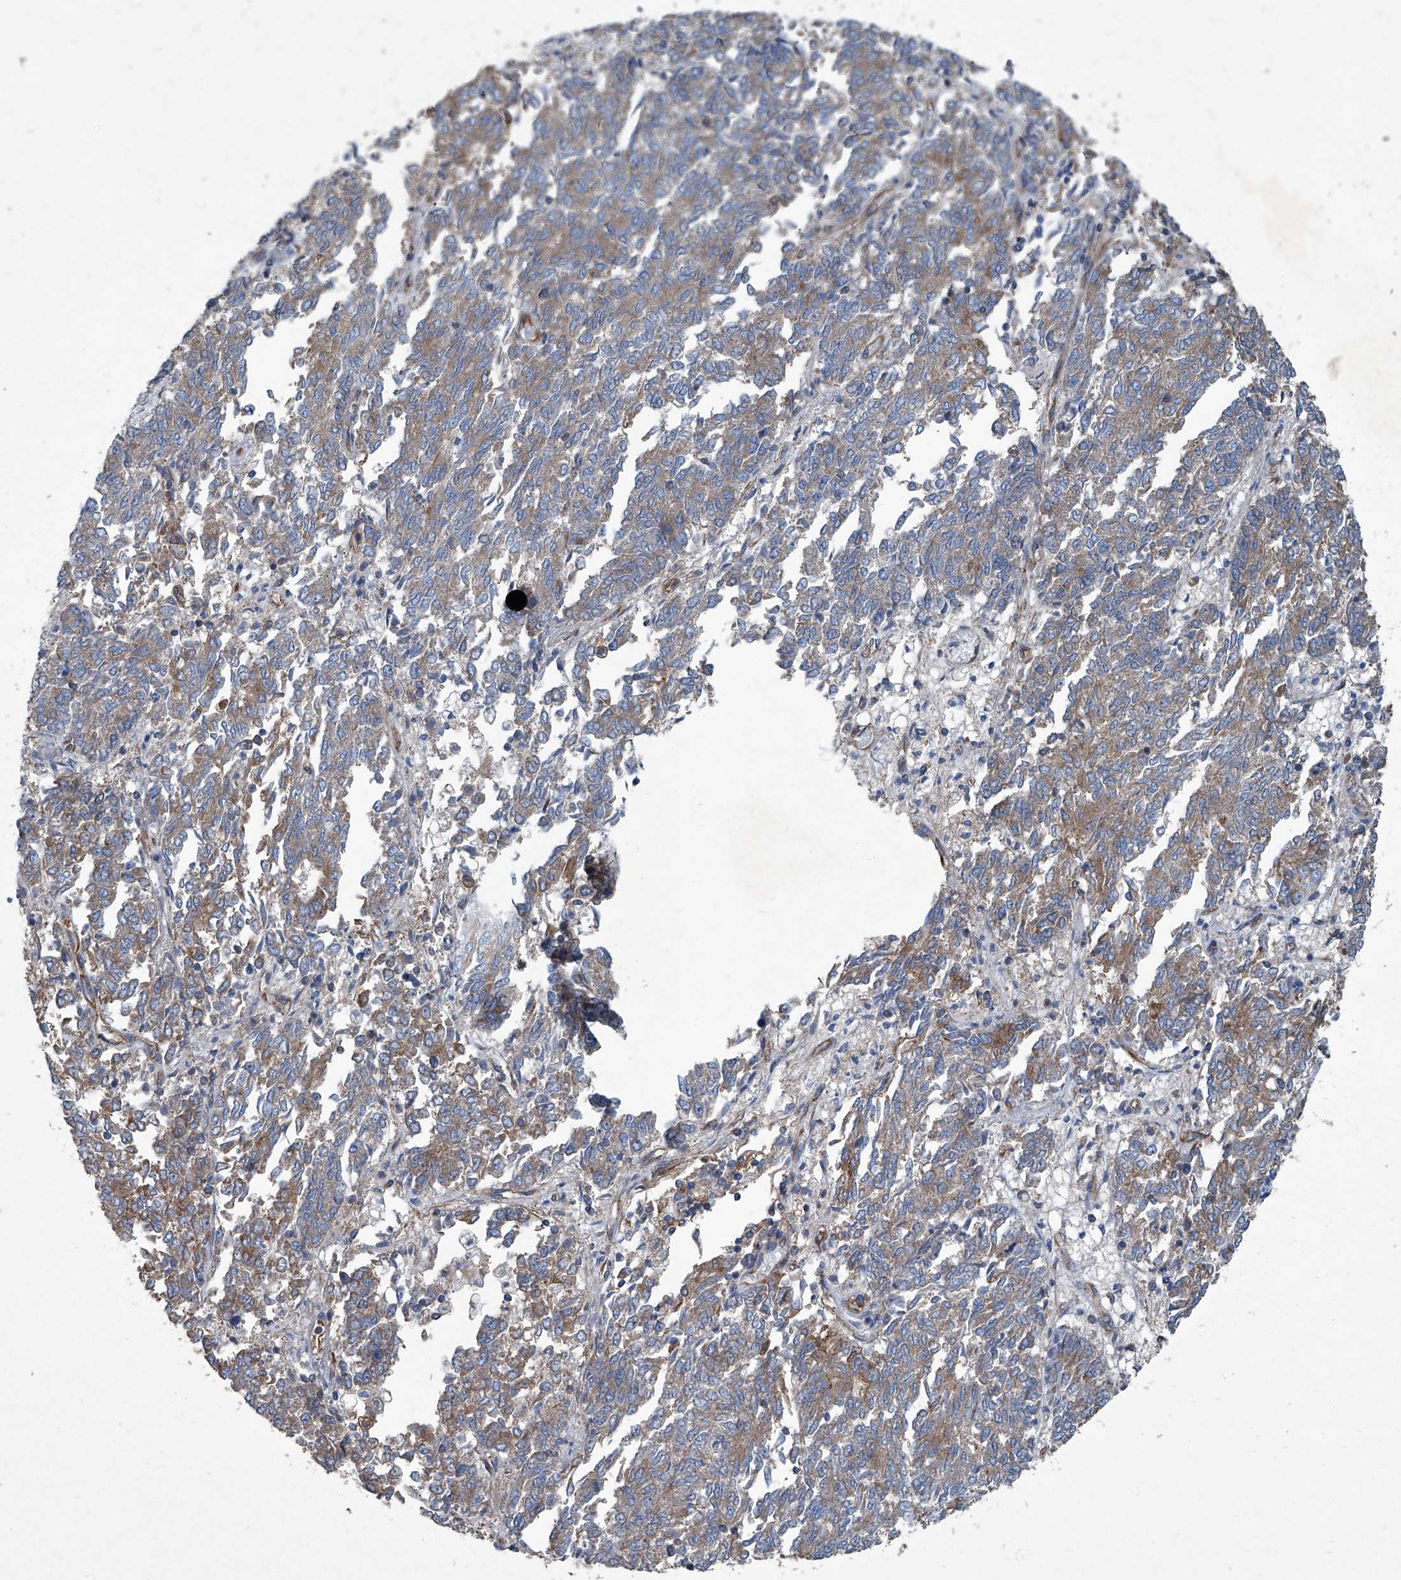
{"staining": {"intensity": "moderate", "quantity": ">75%", "location": "cytoplasmic/membranous"}, "tissue": "endometrial cancer", "cell_type": "Tumor cells", "image_type": "cancer", "snomed": [{"axis": "morphology", "description": "Adenocarcinoma, NOS"}, {"axis": "topography", "description": "Endometrium"}], "caption": "Tumor cells show medium levels of moderate cytoplasmic/membranous positivity in approximately >75% of cells in human adenocarcinoma (endometrial).", "gene": "PIGH", "patient": {"sex": "female", "age": 80}}